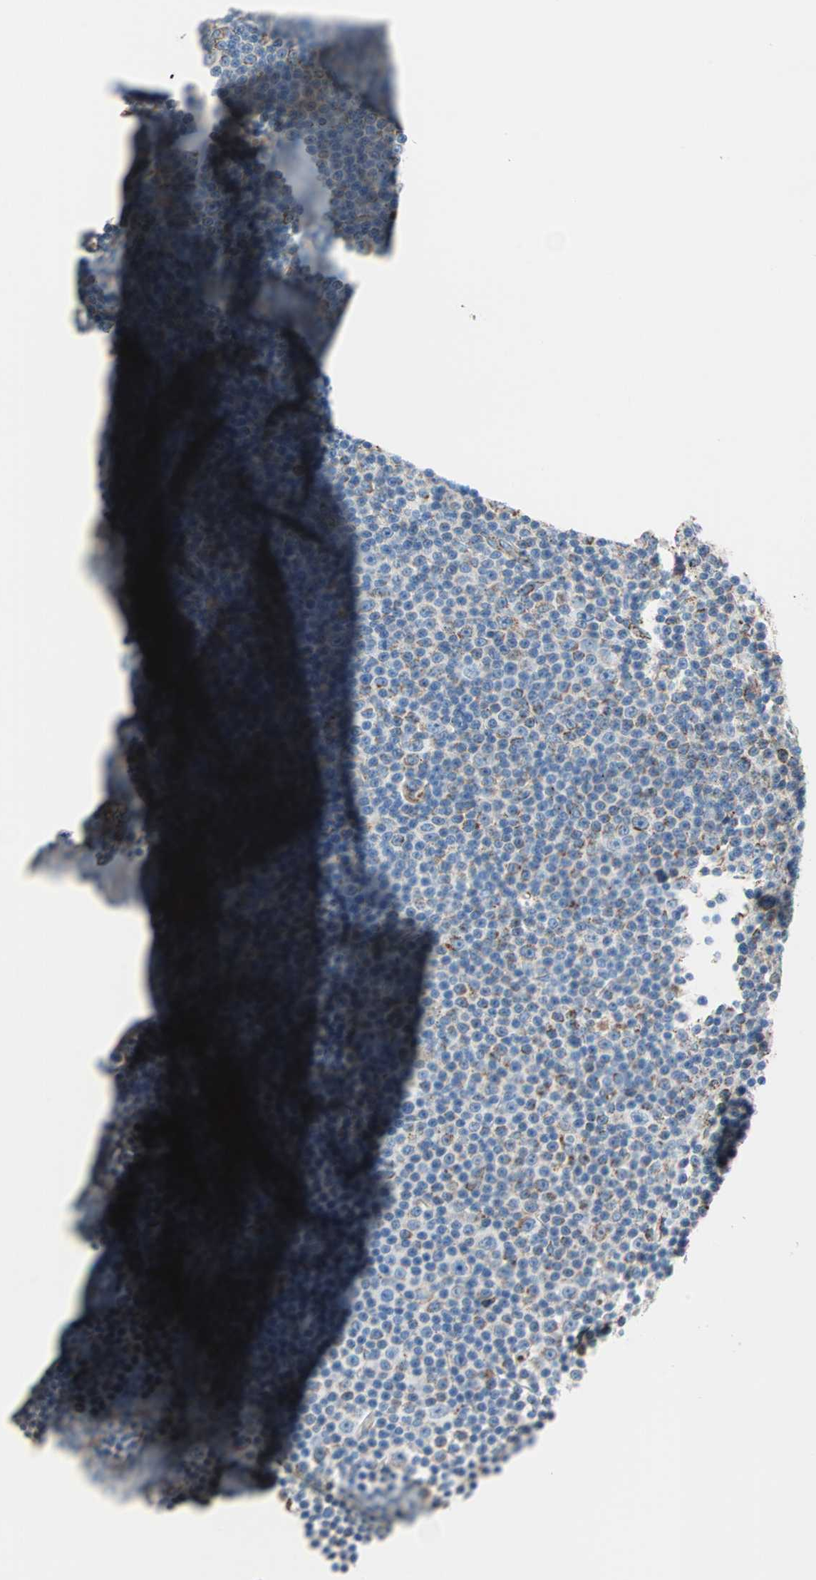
{"staining": {"intensity": "strong", "quantity": "<25%", "location": "cytoplasmic/membranous"}, "tissue": "lymphoma", "cell_type": "Tumor cells", "image_type": "cancer", "snomed": [{"axis": "morphology", "description": "Malignant lymphoma, non-Hodgkin's type, Low grade"}, {"axis": "topography", "description": "Lymph node"}], "caption": "The photomicrograph shows staining of lymphoma, revealing strong cytoplasmic/membranous protein positivity (brown color) within tumor cells.", "gene": "TST", "patient": {"sex": "female", "age": 67}}